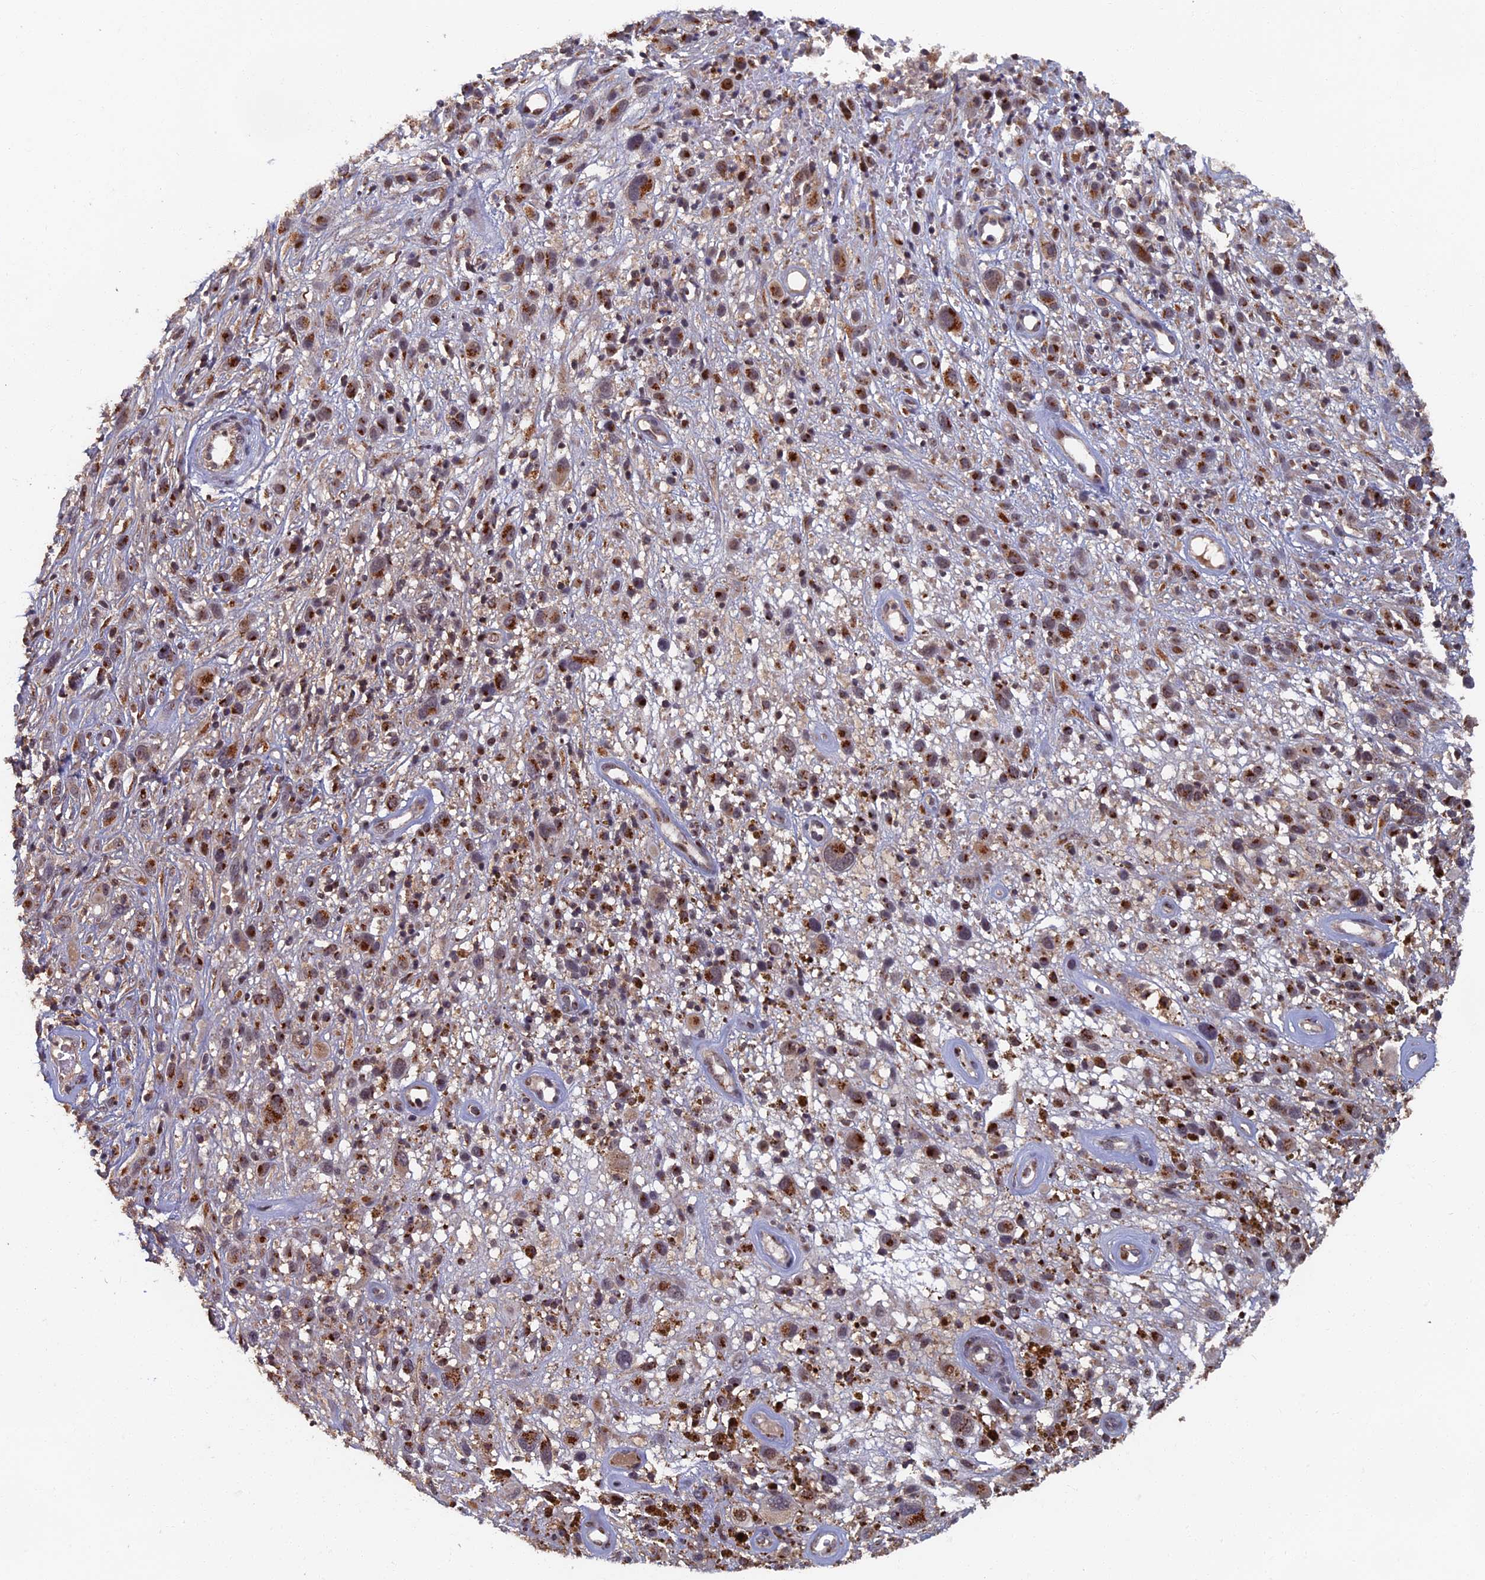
{"staining": {"intensity": "strong", "quantity": "25%-75%", "location": "cytoplasmic/membranous"}, "tissue": "melanoma", "cell_type": "Tumor cells", "image_type": "cancer", "snomed": [{"axis": "morphology", "description": "Malignant melanoma, NOS"}, {"axis": "topography", "description": "Skin of trunk"}], "caption": "Melanoma stained with a protein marker exhibits strong staining in tumor cells.", "gene": "RASGRF1", "patient": {"sex": "male", "age": 71}}